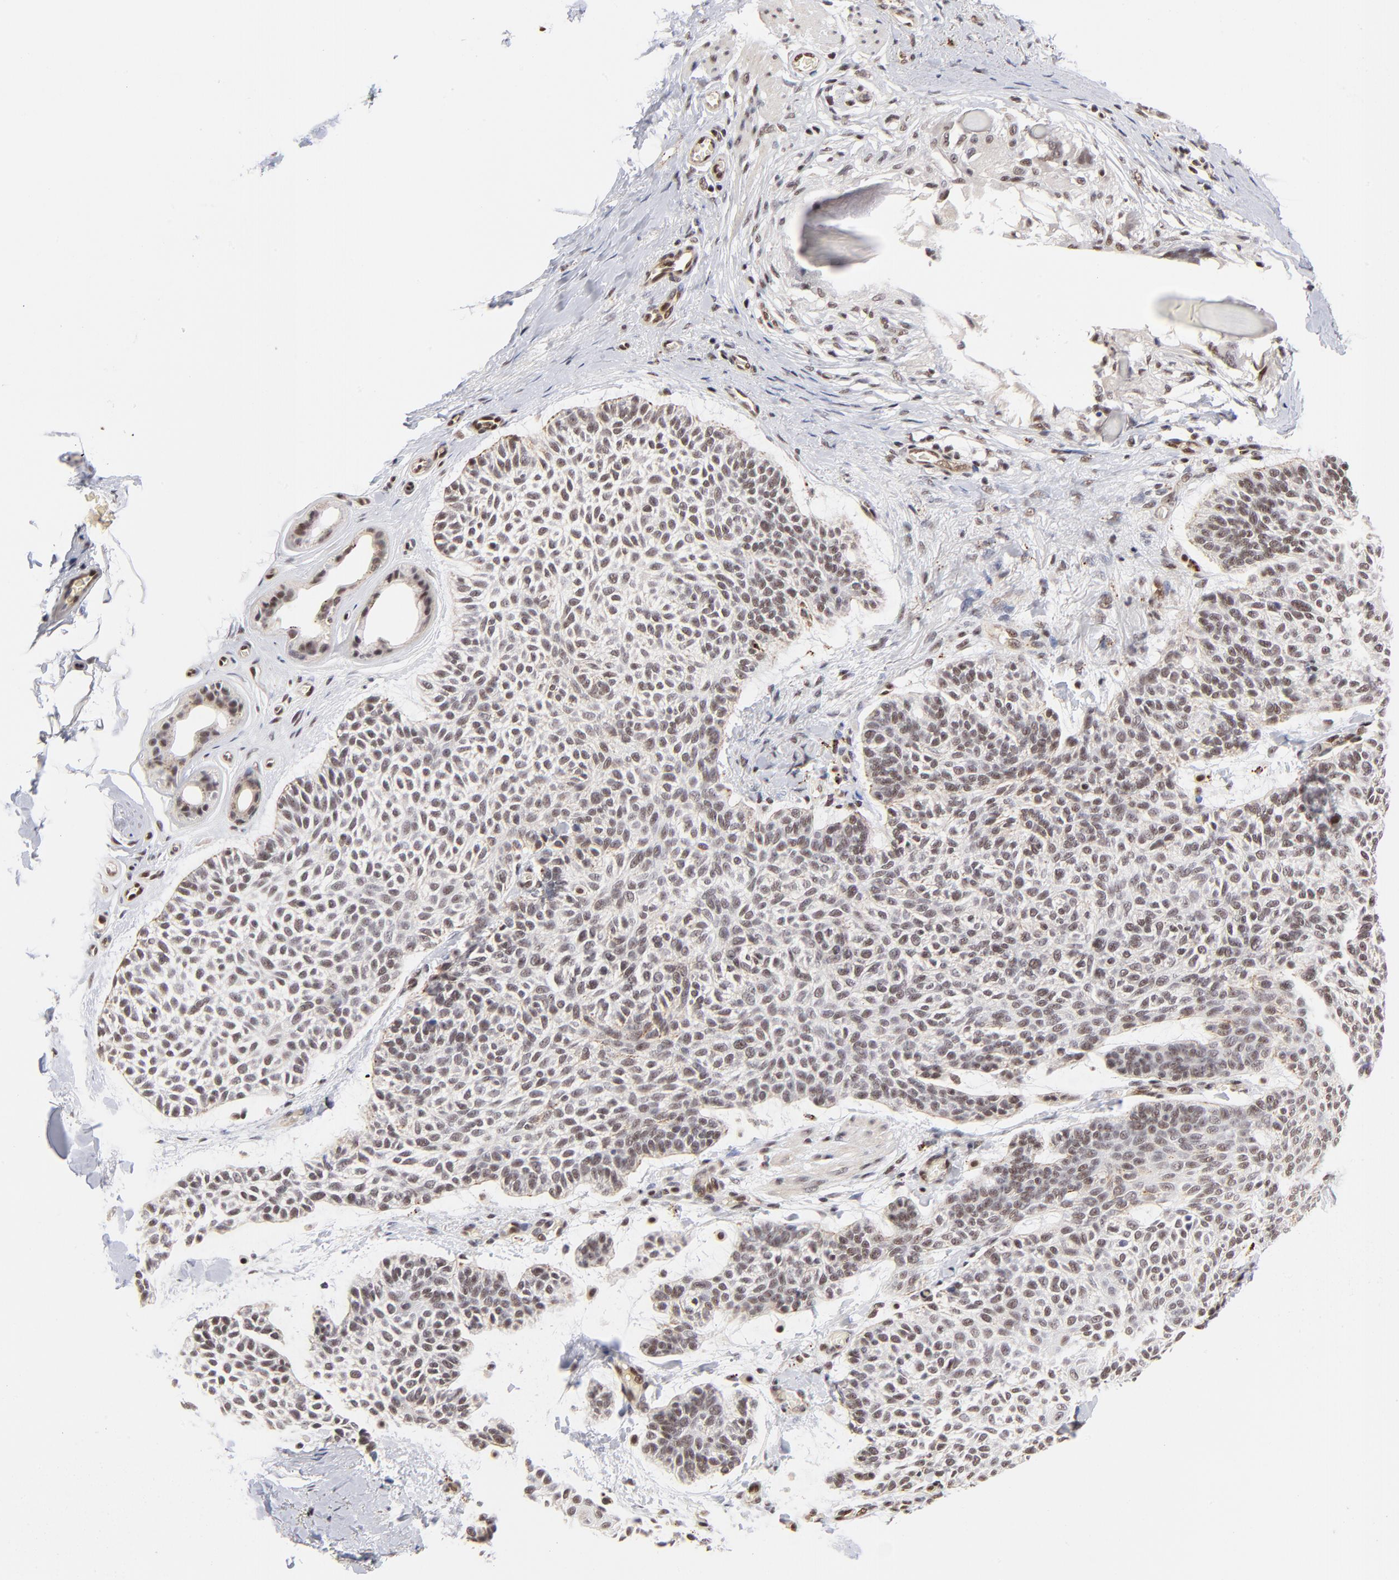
{"staining": {"intensity": "weak", "quantity": ">75%", "location": "nuclear"}, "tissue": "skin cancer", "cell_type": "Tumor cells", "image_type": "cancer", "snomed": [{"axis": "morphology", "description": "Normal tissue, NOS"}, {"axis": "morphology", "description": "Basal cell carcinoma"}, {"axis": "topography", "description": "Skin"}], "caption": "Skin cancer (basal cell carcinoma) stained with DAB (3,3'-diaminobenzidine) immunohistochemistry (IHC) demonstrates low levels of weak nuclear expression in approximately >75% of tumor cells. The staining is performed using DAB (3,3'-diaminobenzidine) brown chromogen to label protein expression. The nuclei are counter-stained blue using hematoxylin.", "gene": "GABPA", "patient": {"sex": "female", "age": 70}}